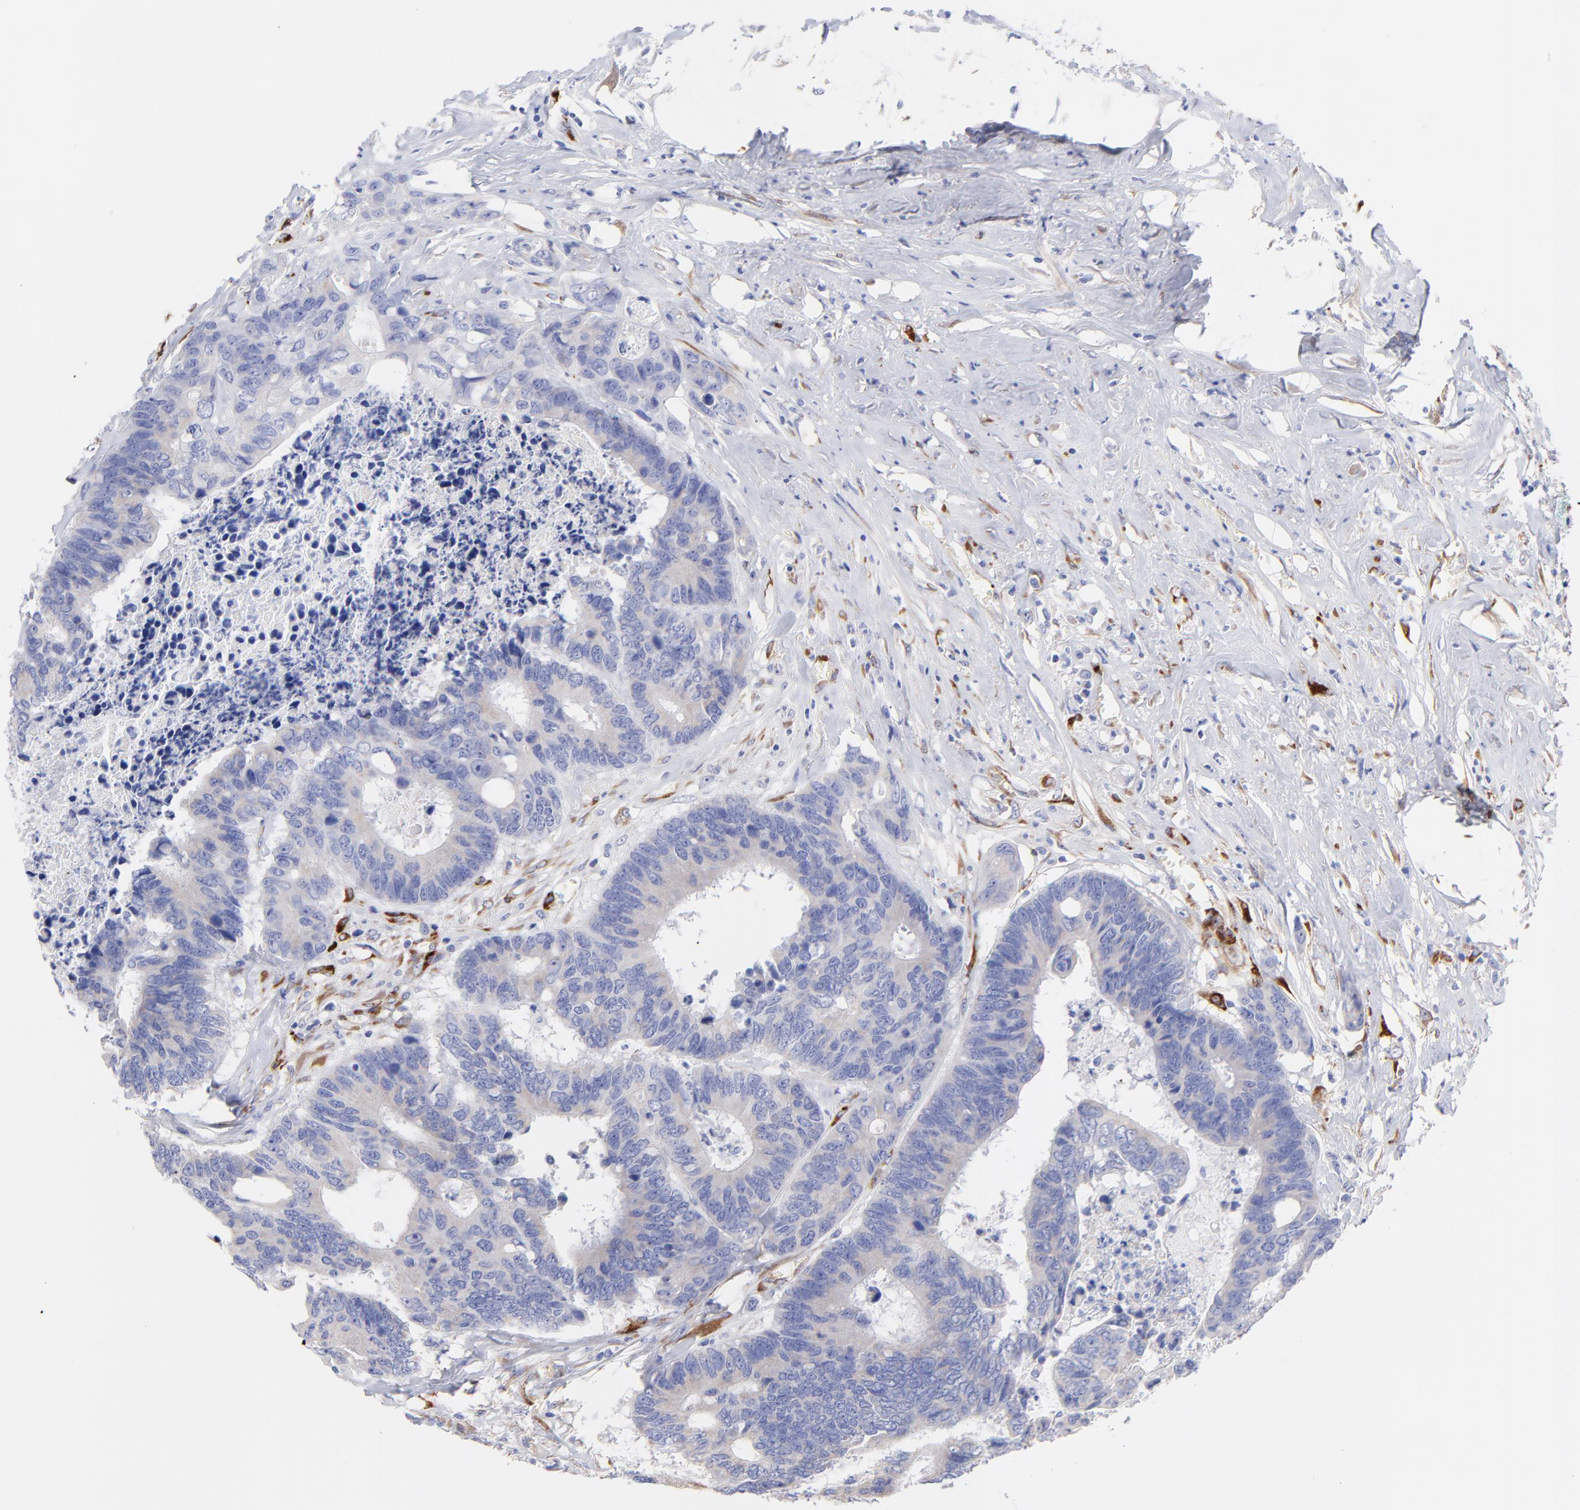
{"staining": {"intensity": "weak", "quantity": "25%-75%", "location": "cytoplasmic/membranous"}, "tissue": "colorectal cancer", "cell_type": "Tumor cells", "image_type": "cancer", "snomed": [{"axis": "morphology", "description": "Adenocarcinoma, NOS"}, {"axis": "topography", "description": "Rectum"}], "caption": "Immunohistochemical staining of human colorectal cancer reveals low levels of weak cytoplasmic/membranous positivity in approximately 25%-75% of tumor cells. (IHC, brightfield microscopy, high magnification).", "gene": "C1QTNF6", "patient": {"sex": "male", "age": 55}}